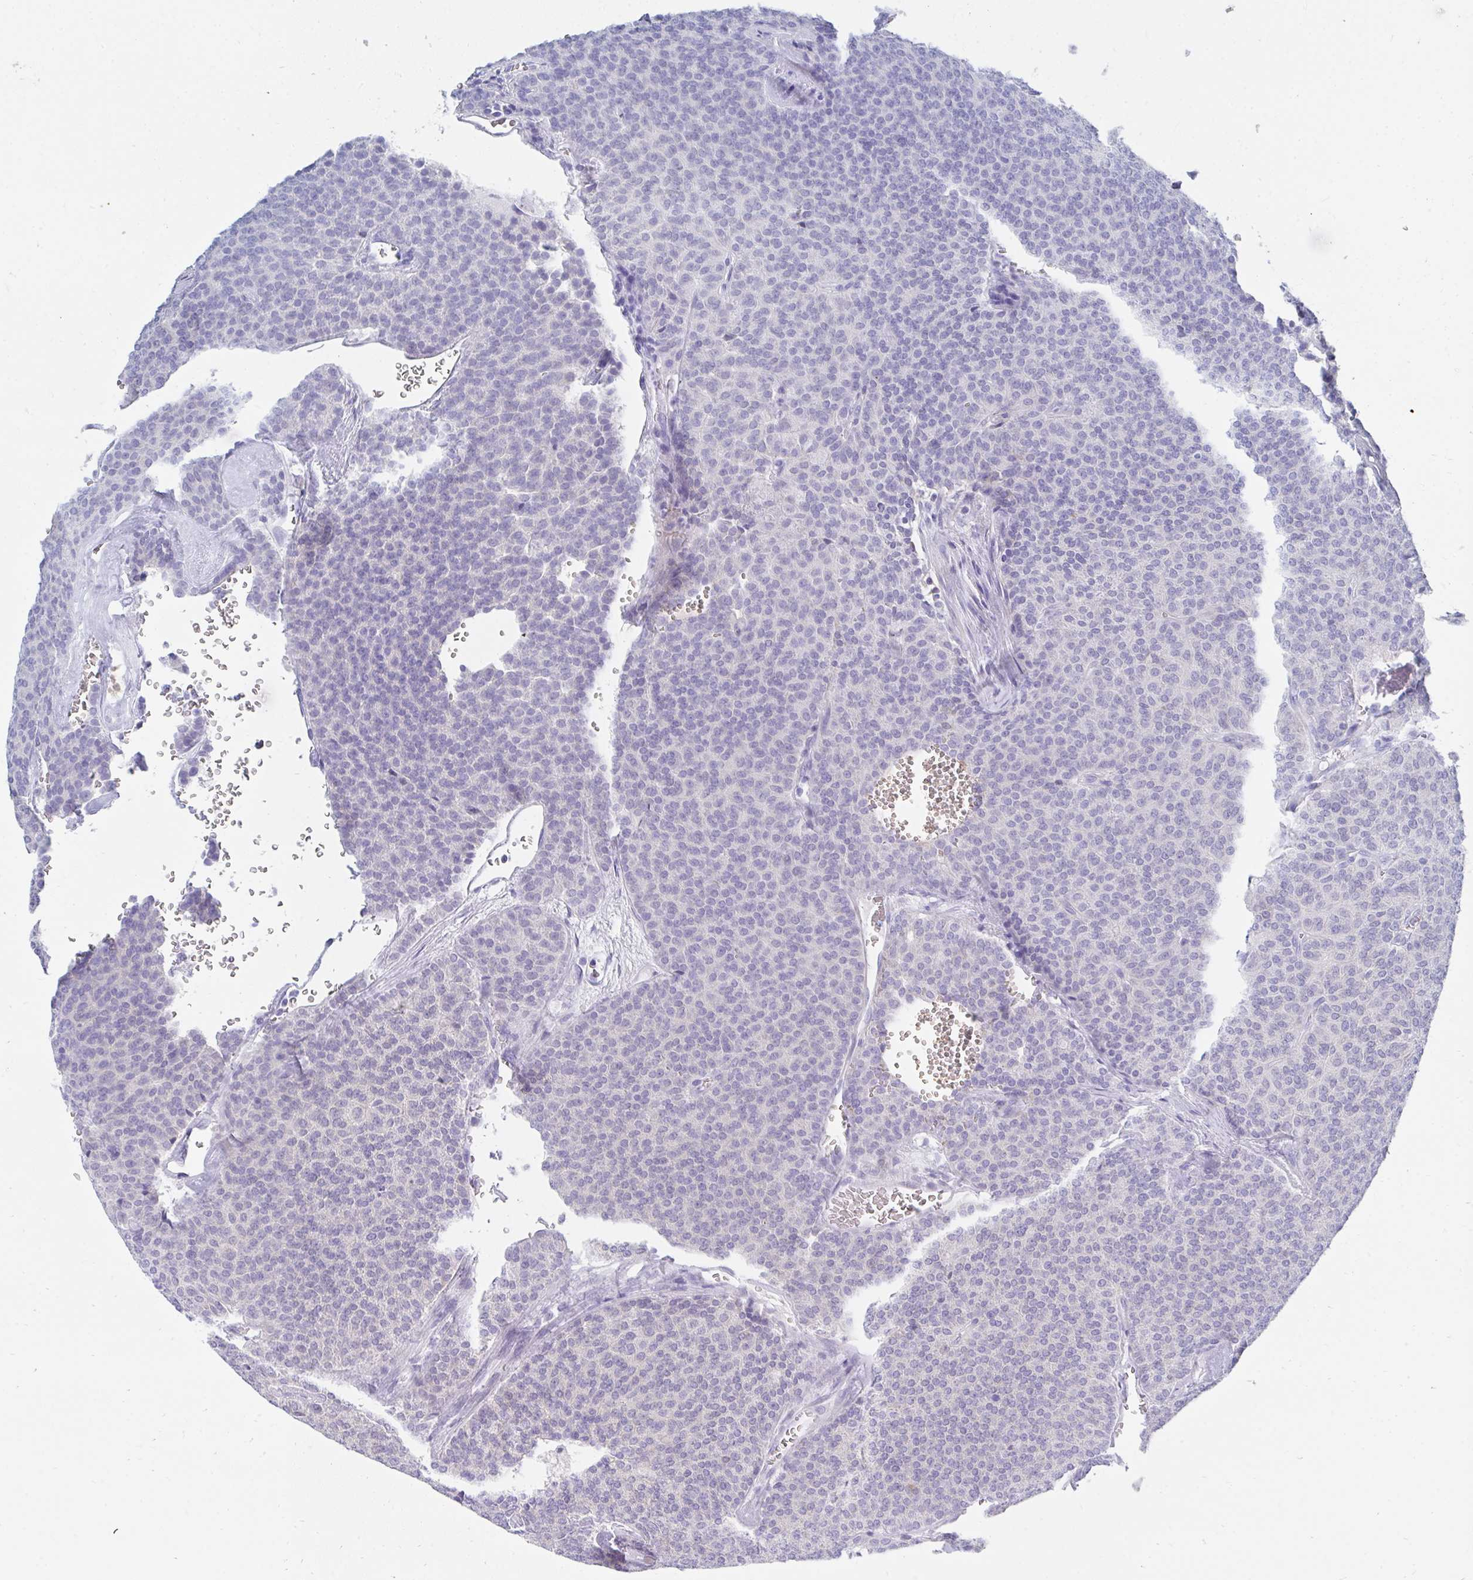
{"staining": {"intensity": "negative", "quantity": "none", "location": "none"}, "tissue": "carcinoid", "cell_type": "Tumor cells", "image_type": "cancer", "snomed": [{"axis": "morphology", "description": "Carcinoid, malignant, NOS"}, {"axis": "topography", "description": "Lung"}], "caption": "Tumor cells show no significant protein staining in malignant carcinoid. (DAB (3,3'-diaminobenzidine) immunohistochemistry visualized using brightfield microscopy, high magnification).", "gene": "MROH2B", "patient": {"sex": "male", "age": 61}}